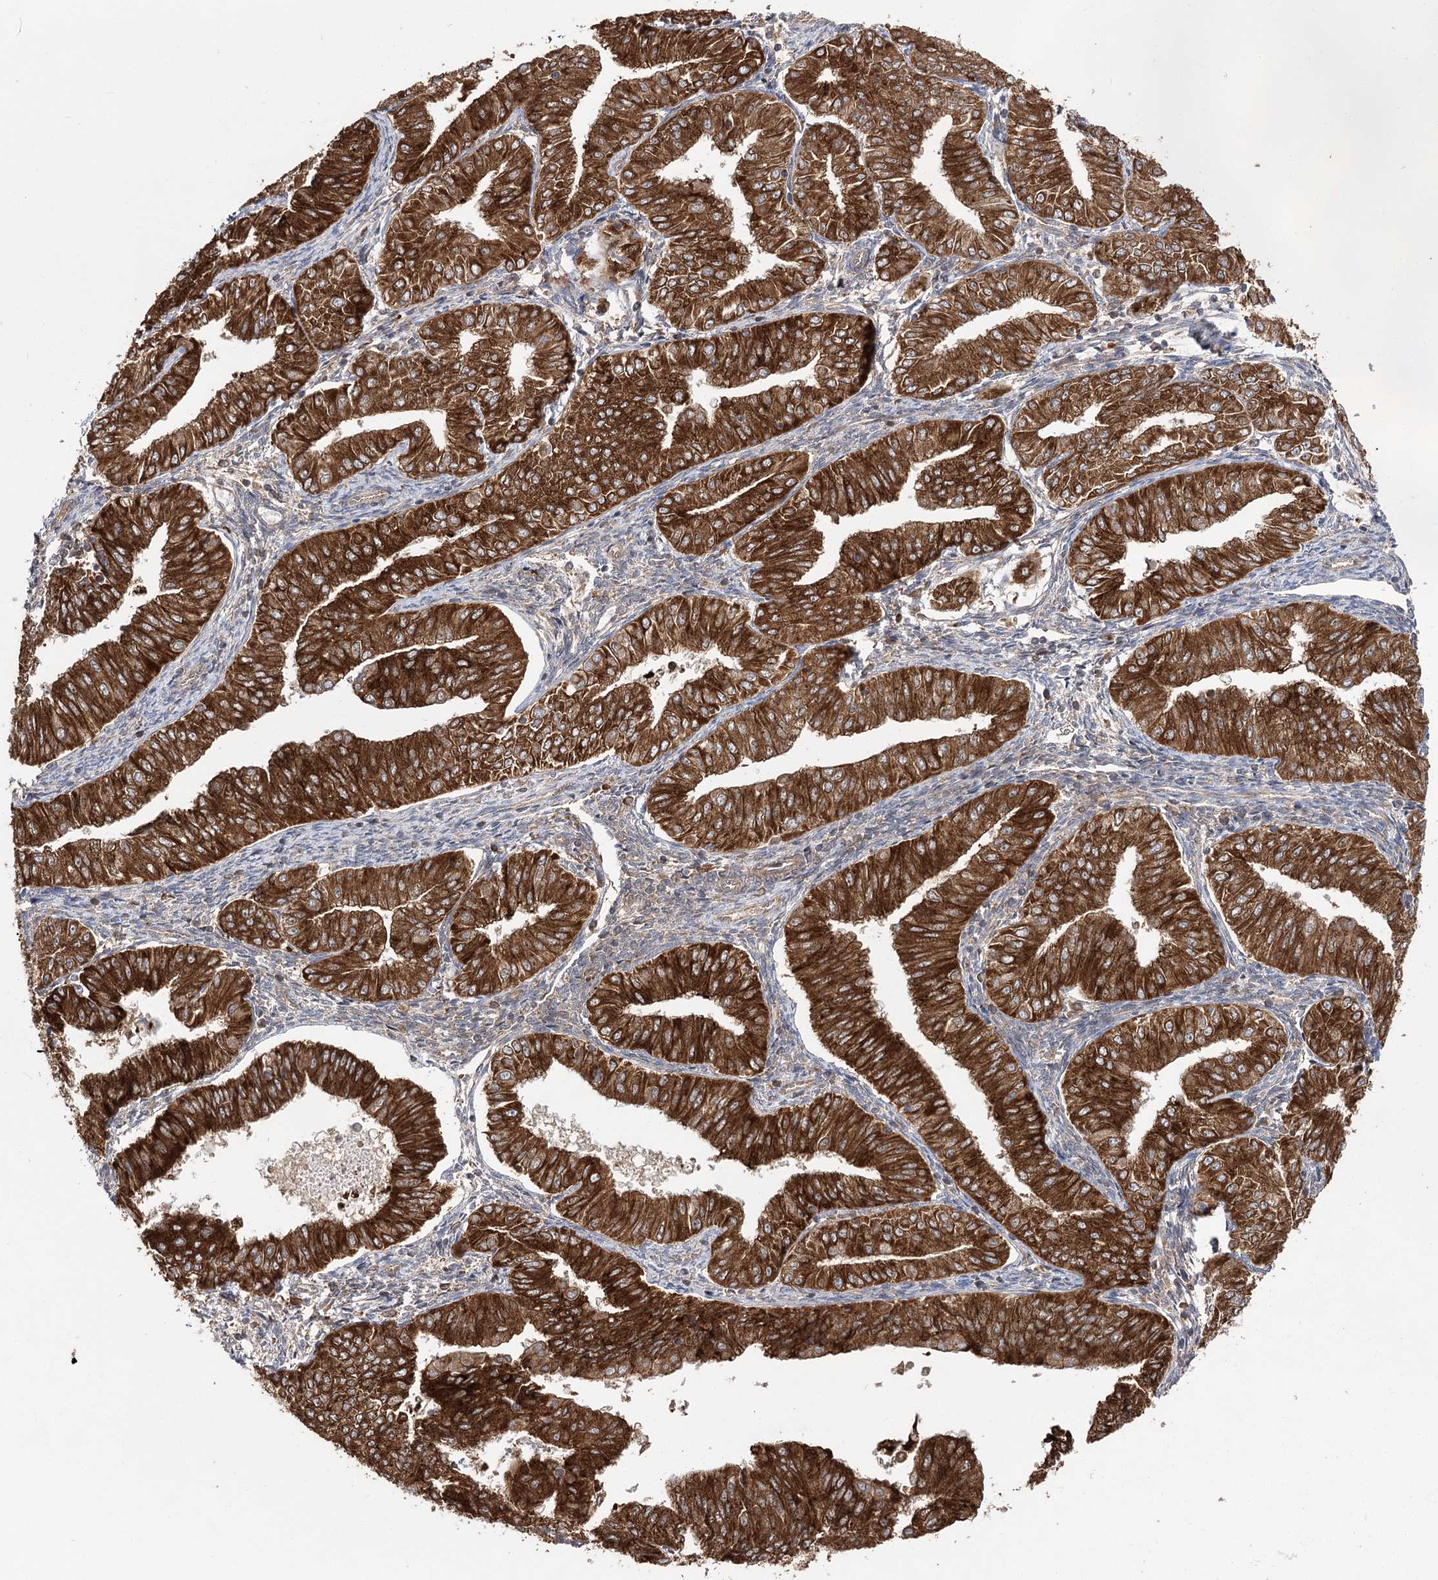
{"staining": {"intensity": "strong", "quantity": ">75%", "location": "cytoplasmic/membranous"}, "tissue": "endometrial cancer", "cell_type": "Tumor cells", "image_type": "cancer", "snomed": [{"axis": "morphology", "description": "Normal tissue, NOS"}, {"axis": "morphology", "description": "Adenocarcinoma, NOS"}, {"axis": "topography", "description": "Endometrium"}], "caption": "Strong cytoplasmic/membranous staining is seen in about >75% of tumor cells in endometrial adenocarcinoma.", "gene": "DNAJB14", "patient": {"sex": "female", "age": 53}}